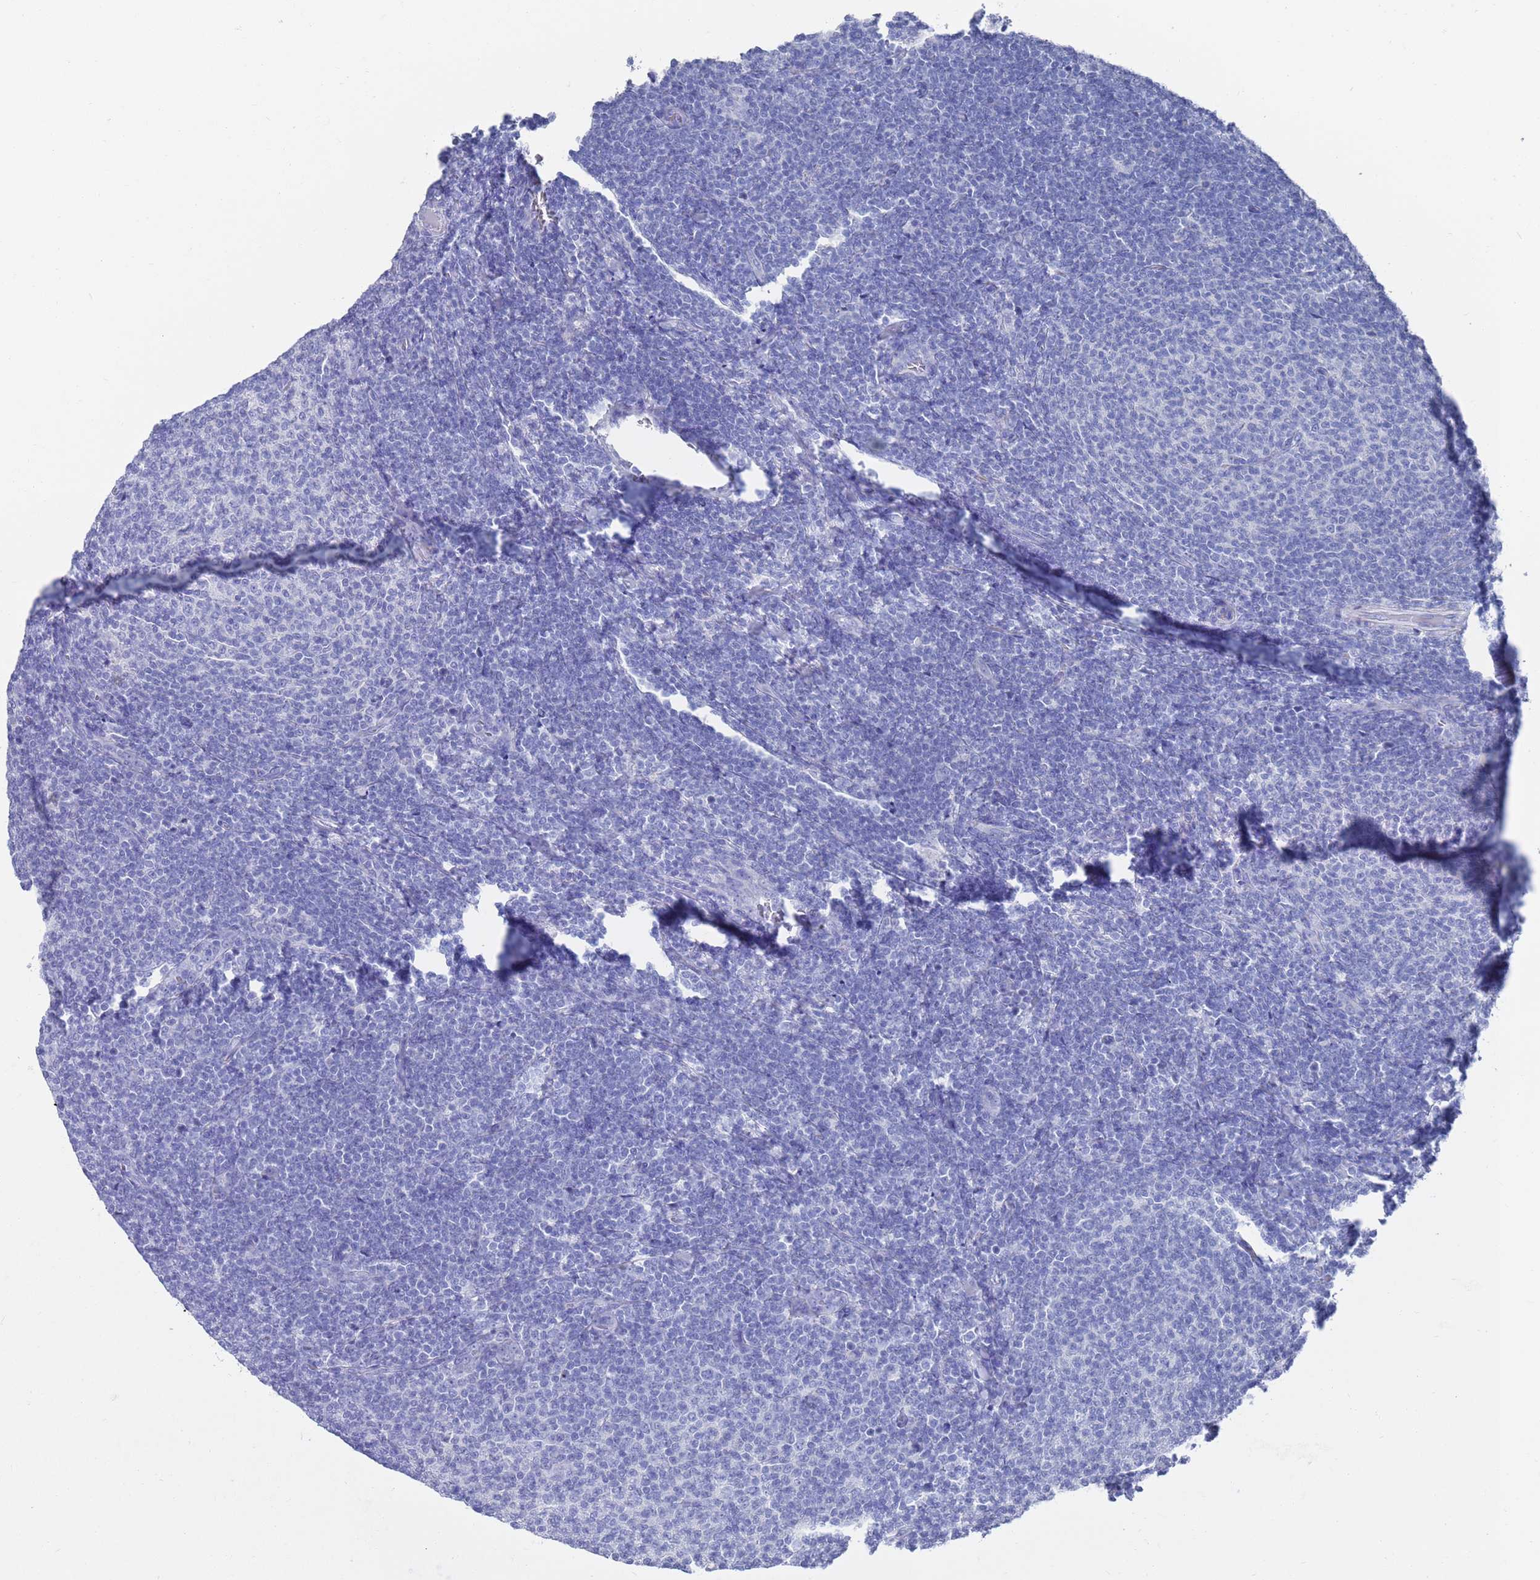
{"staining": {"intensity": "negative", "quantity": "none", "location": "none"}, "tissue": "lymphoma", "cell_type": "Tumor cells", "image_type": "cancer", "snomed": [{"axis": "morphology", "description": "Malignant lymphoma, non-Hodgkin's type, Low grade"}, {"axis": "topography", "description": "Lymph node"}], "caption": "The micrograph displays no significant staining in tumor cells of lymphoma. (Stains: DAB (3,3'-diaminobenzidine) IHC with hematoxylin counter stain, Microscopy: brightfield microscopy at high magnification).", "gene": "MTMR2", "patient": {"sex": "male", "age": 66}}